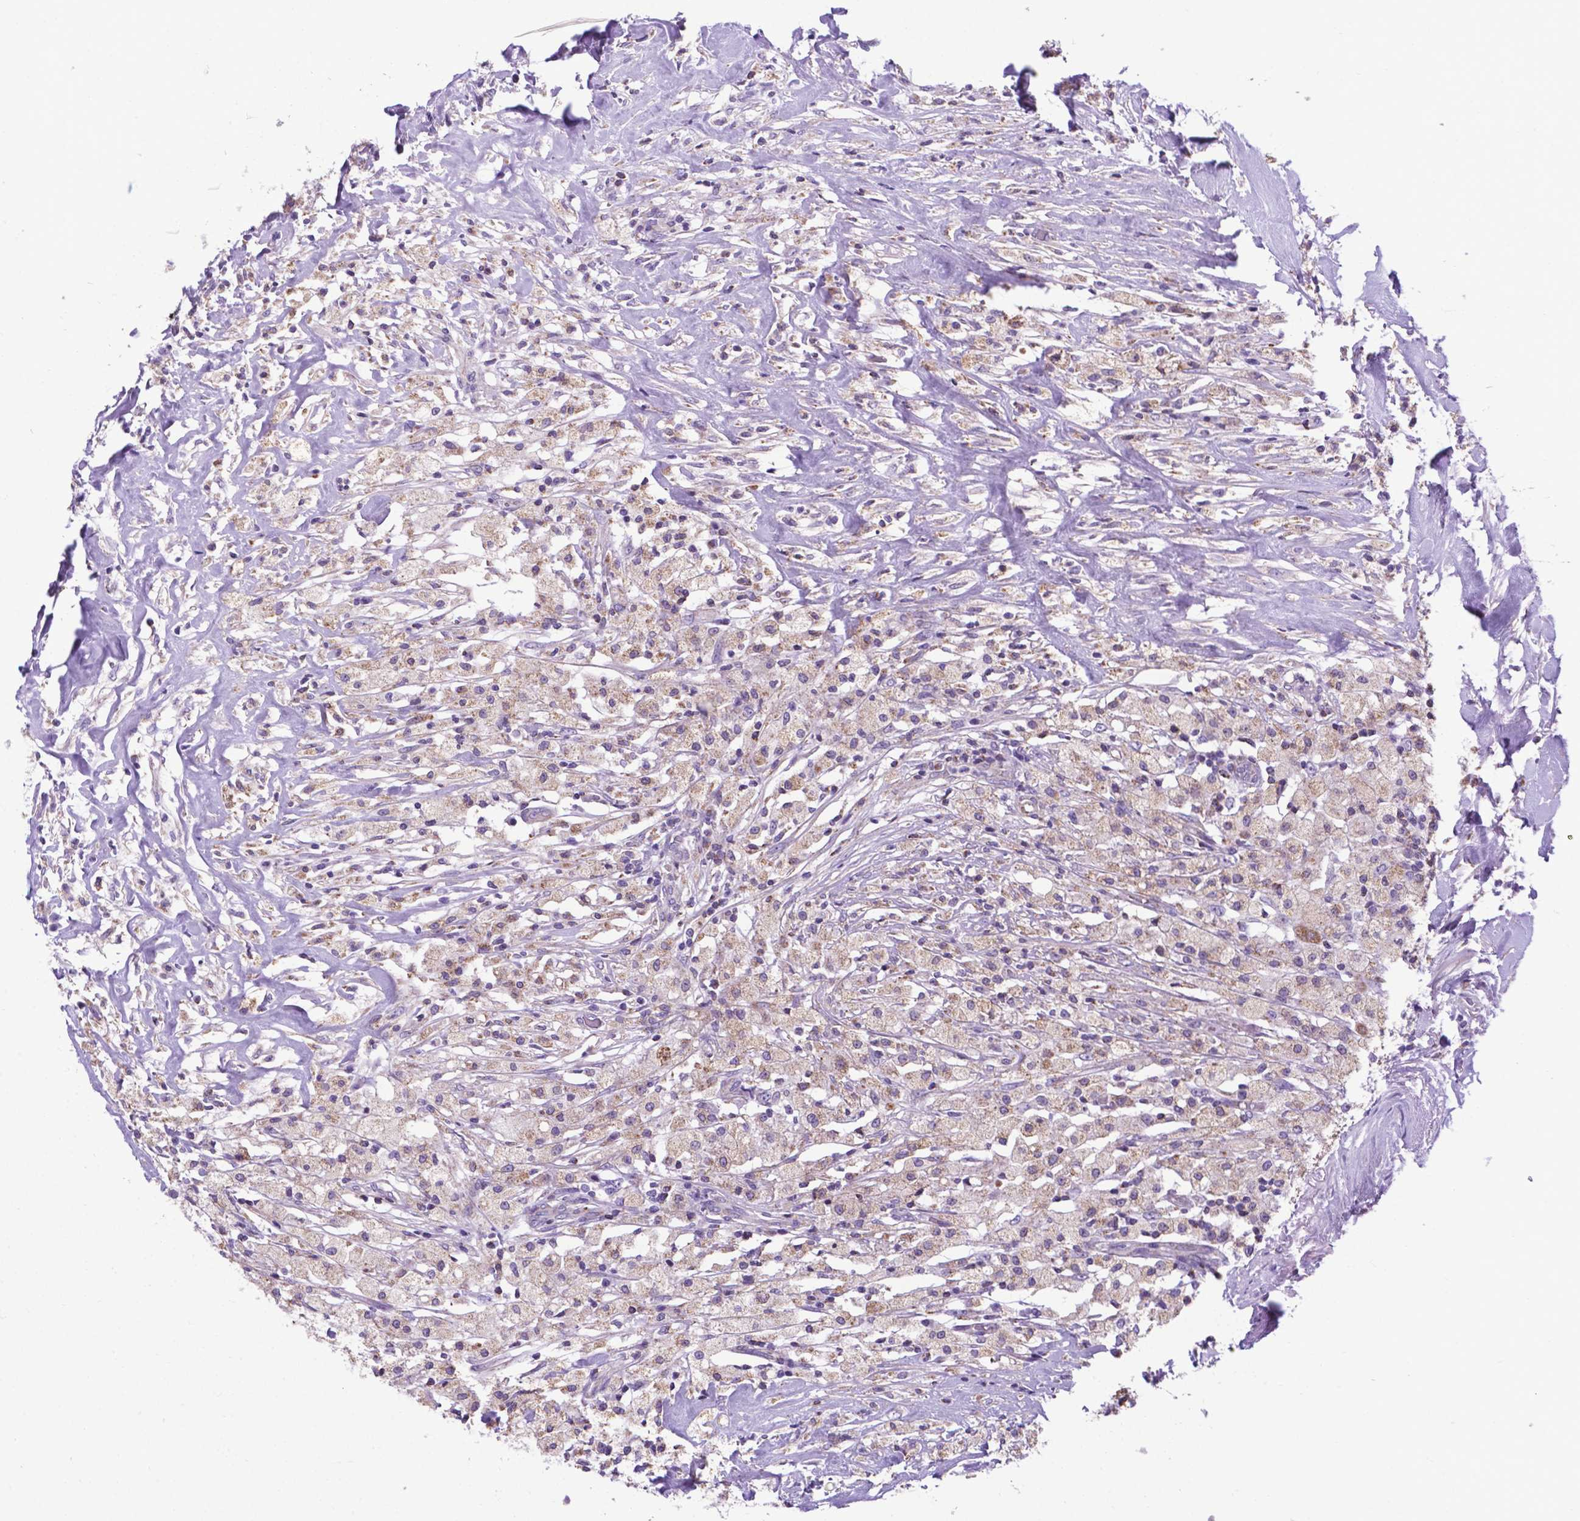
{"staining": {"intensity": "weak", "quantity": ">75%", "location": "cytoplasmic/membranous"}, "tissue": "testis cancer", "cell_type": "Tumor cells", "image_type": "cancer", "snomed": [{"axis": "morphology", "description": "Necrosis, NOS"}, {"axis": "morphology", "description": "Carcinoma, Embryonal, NOS"}, {"axis": "topography", "description": "Testis"}], "caption": "An image of human testis embryonal carcinoma stained for a protein demonstrates weak cytoplasmic/membranous brown staining in tumor cells. The protein of interest is stained brown, and the nuclei are stained in blue (DAB (3,3'-diaminobenzidine) IHC with brightfield microscopy, high magnification).", "gene": "POU3F3", "patient": {"sex": "male", "age": 19}}